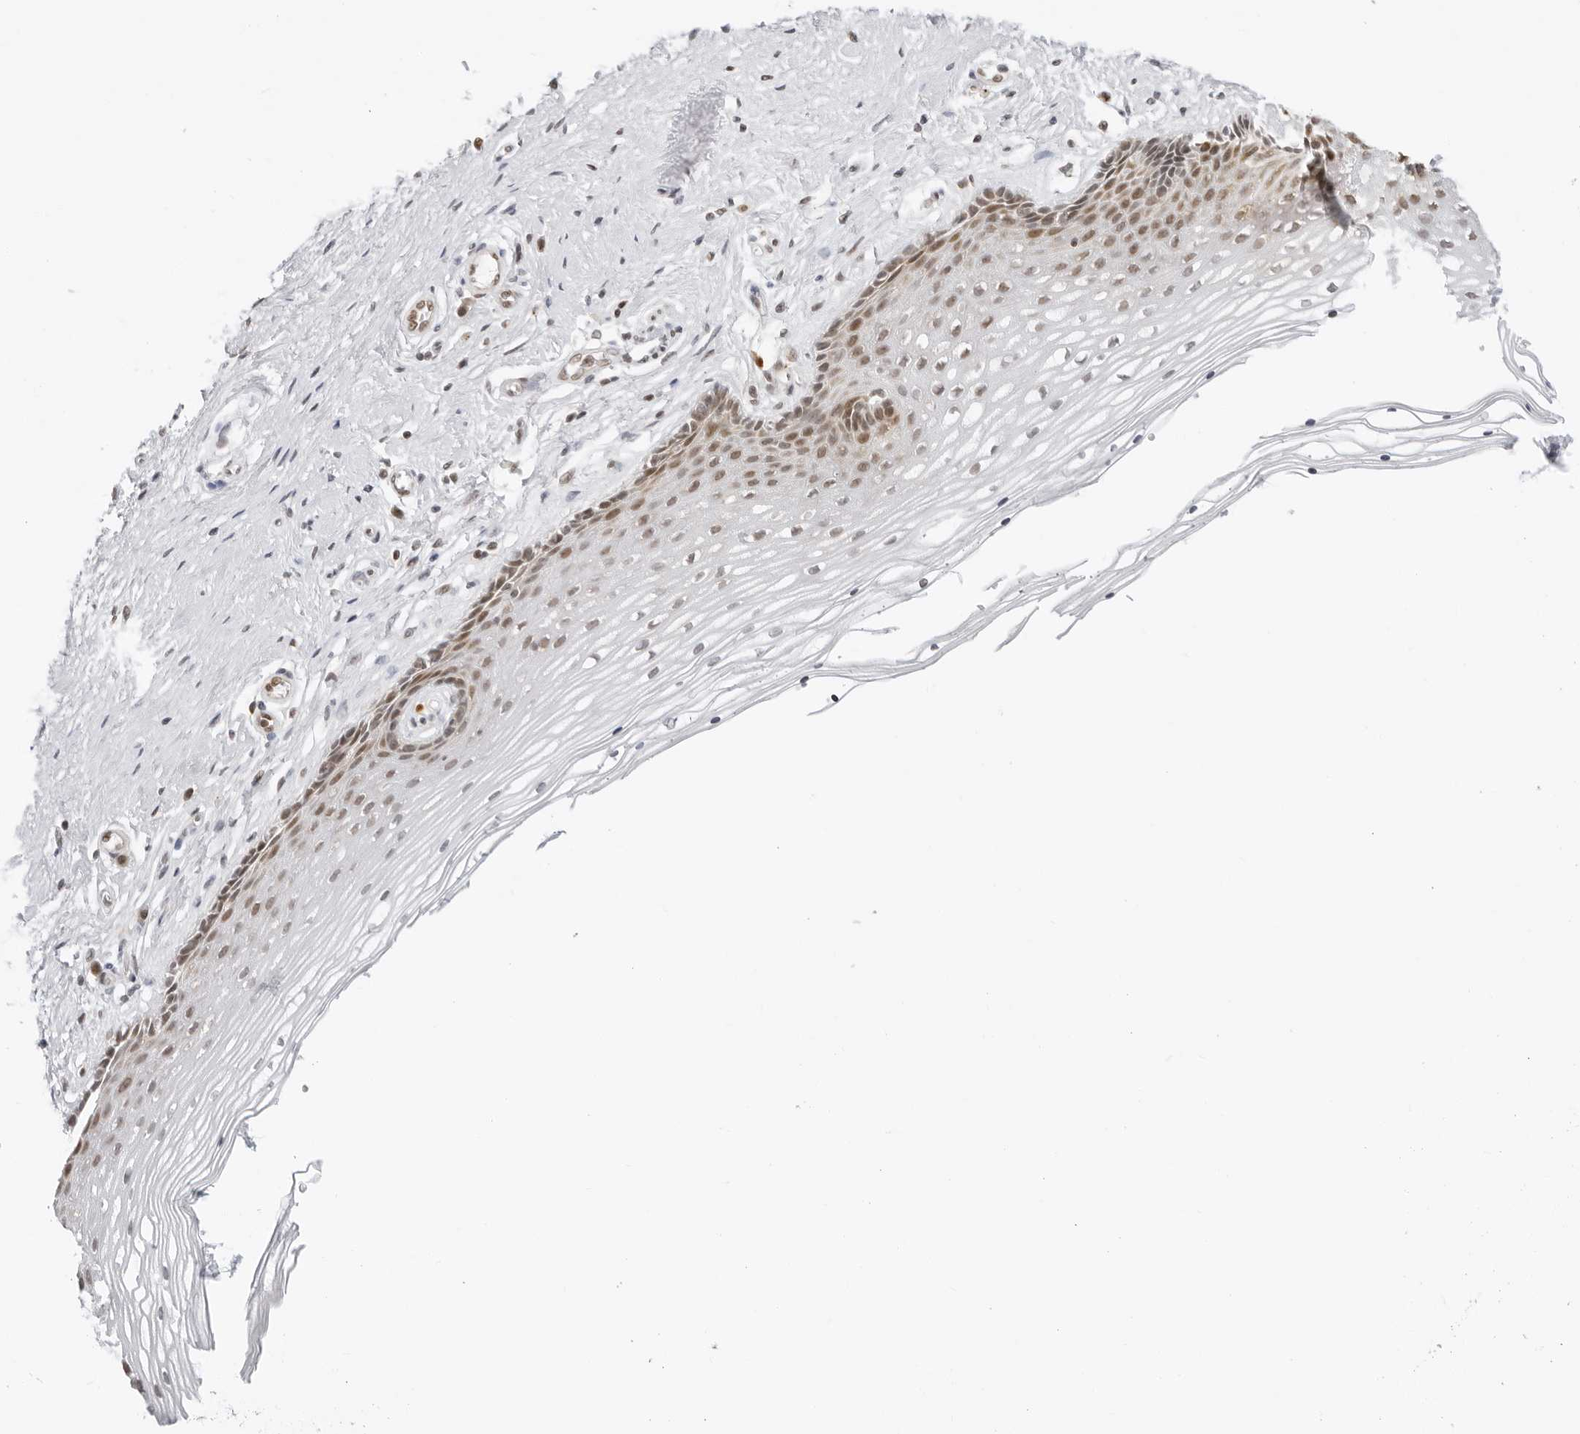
{"staining": {"intensity": "moderate", "quantity": "<25%", "location": "nuclear"}, "tissue": "vagina", "cell_type": "Squamous epithelial cells", "image_type": "normal", "snomed": [{"axis": "morphology", "description": "Normal tissue, NOS"}, {"axis": "topography", "description": "Vagina"}], "caption": "IHC of benign vagina shows low levels of moderate nuclear staining in about <25% of squamous epithelial cells. (DAB (3,3'-diaminobenzidine) = brown stain, brightfield microscopy at high magnification).", "gene": "MSH6", "patient": {"sex": "female", "age": 46}}